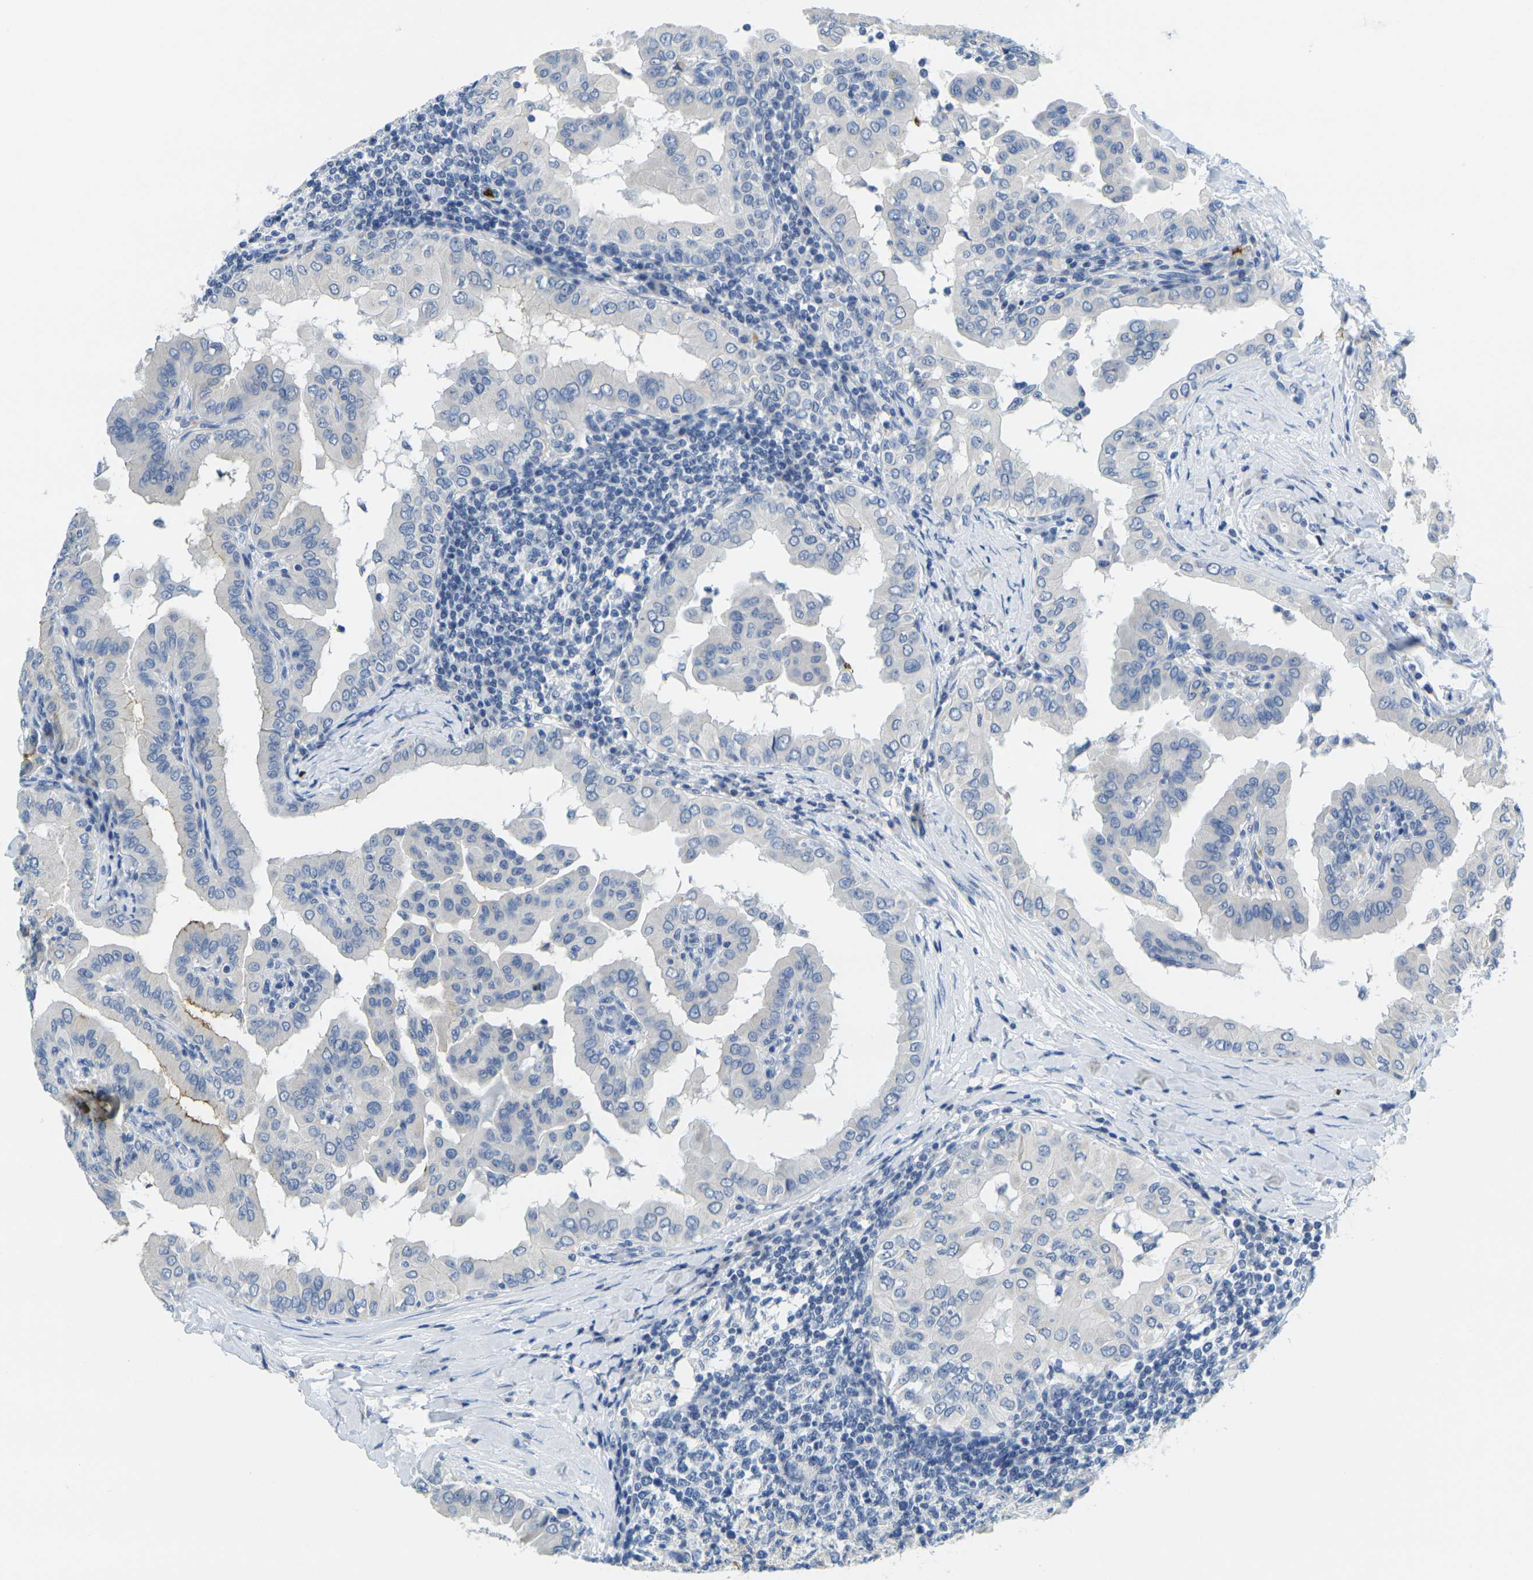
{"staining": {"intensity": "negative", "quantity": "none", "location": "none"}, "tissue": "thyroid cancer", "cell_type": "Tumor cells", "image_type": "cancer", "snomed": [{"axis": "morphology", "description": "Papillary adenocarcinoma, NOS"}, {"axis": "topography", "description": "Thyroid gland"}], "caption": "The photomicrograph displays no significant staining in tumor cells of thyroid papillary adenocarcinoma.", "gene": "GPR15", "patient": {"sex": "male", "age": 33}}